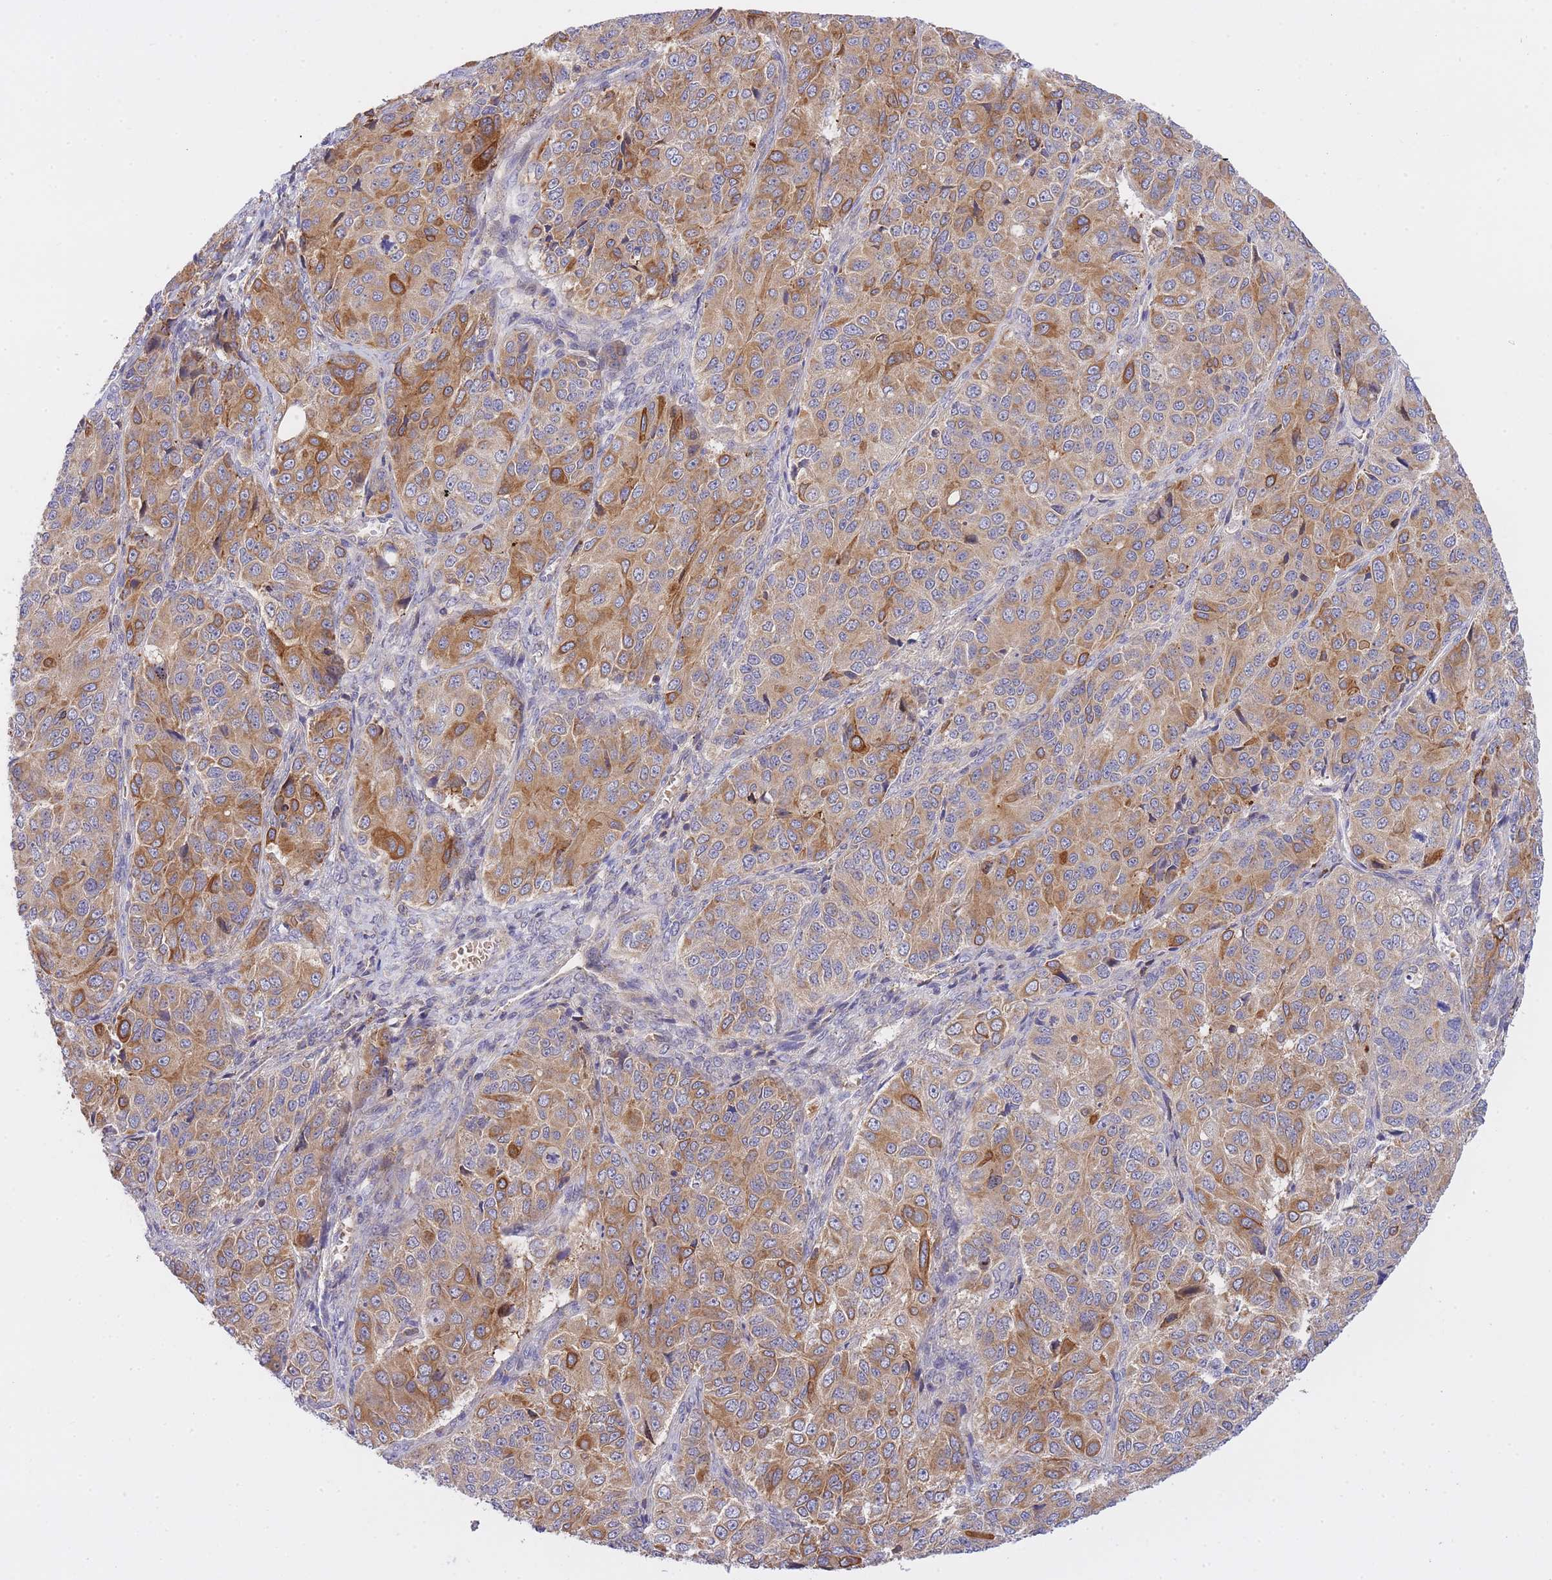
{"staining": {"intensity": "moderate", "quantity": ">75%", "location": "cytoplasmic/membranous"}, "tissue": "ovarian cancer", "cell_type": "Tumor cells", "image_type": "cancer", "snomed": [{"axis": "morphology", "description": "Carcinoma, endometroid"}, {"axis": "topography", "description": "Ovary"}], "caption": "Human ovarian cancer (endometroid carcinoma) stained for a protein (brown) reveals moderate cytoplasmic/membranous positive positivity in approximately >75% of tumor cells.", "gene": "EIF2B2", "patient": {"sex": "female", "age": 51}}